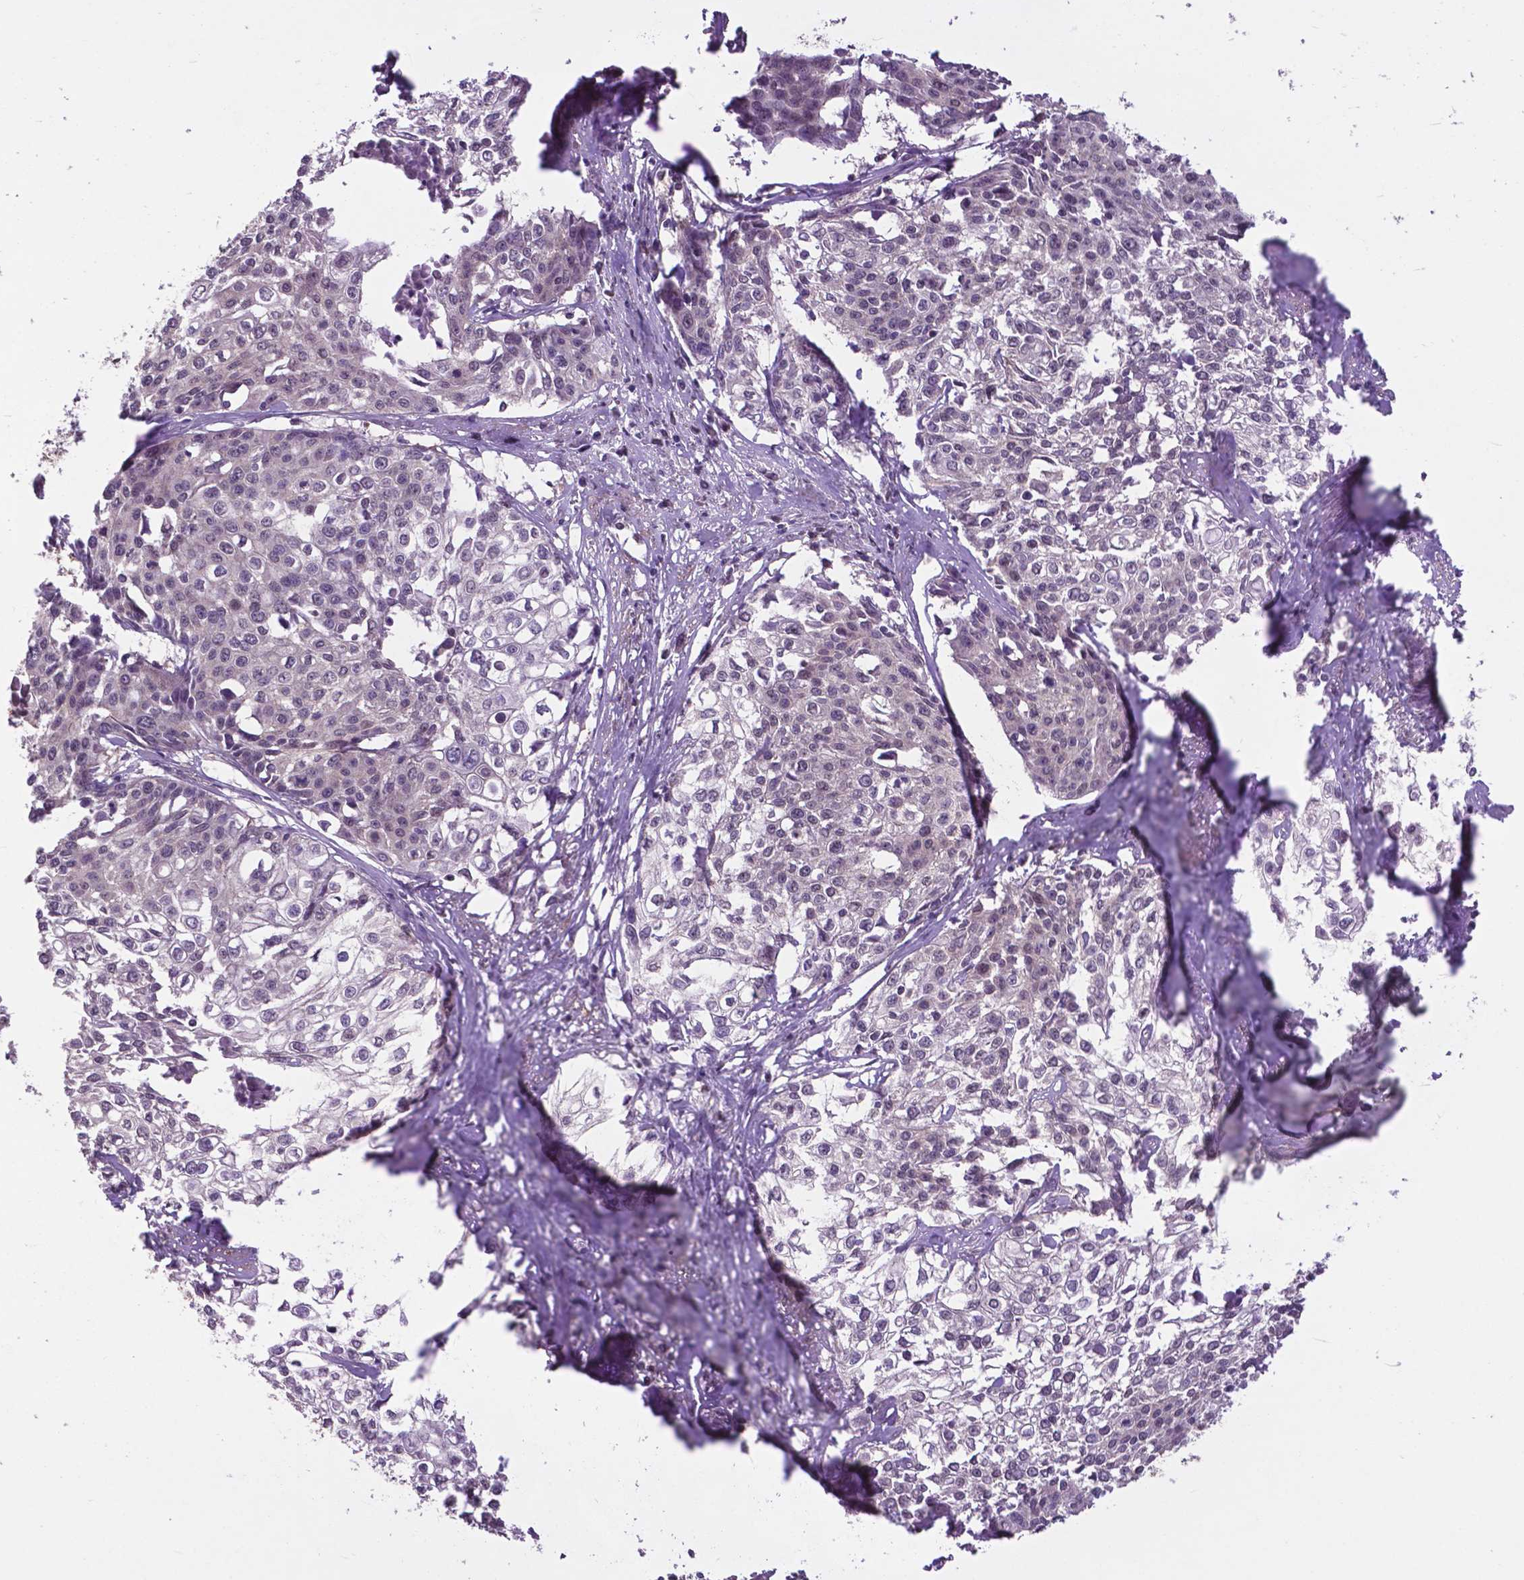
{"staining": {"intensity": "weak", "quantity": "25%-75%", "location": "nuclear"}, "tissue": "cervical cancer", "cell_type": "Tumor cells", "image_type": "cancer", "snomed": [{"axis": "morphology", "description": "Squamous cell carcinoma, NOS"}, {"axis": "topography", "description": "Cervix"}], "caption": "Protein staining by IHC exhibits weak nuclear staining in approximately 25%-75% of tumor cells in squamous cell carcinoma (cervical). Immunohistochemistry (ihc) stains the protein of interest in brown and the nuclei are stained blue.", "gene": "OTUB1", "patient": {"sex": "female", "age": 39}}